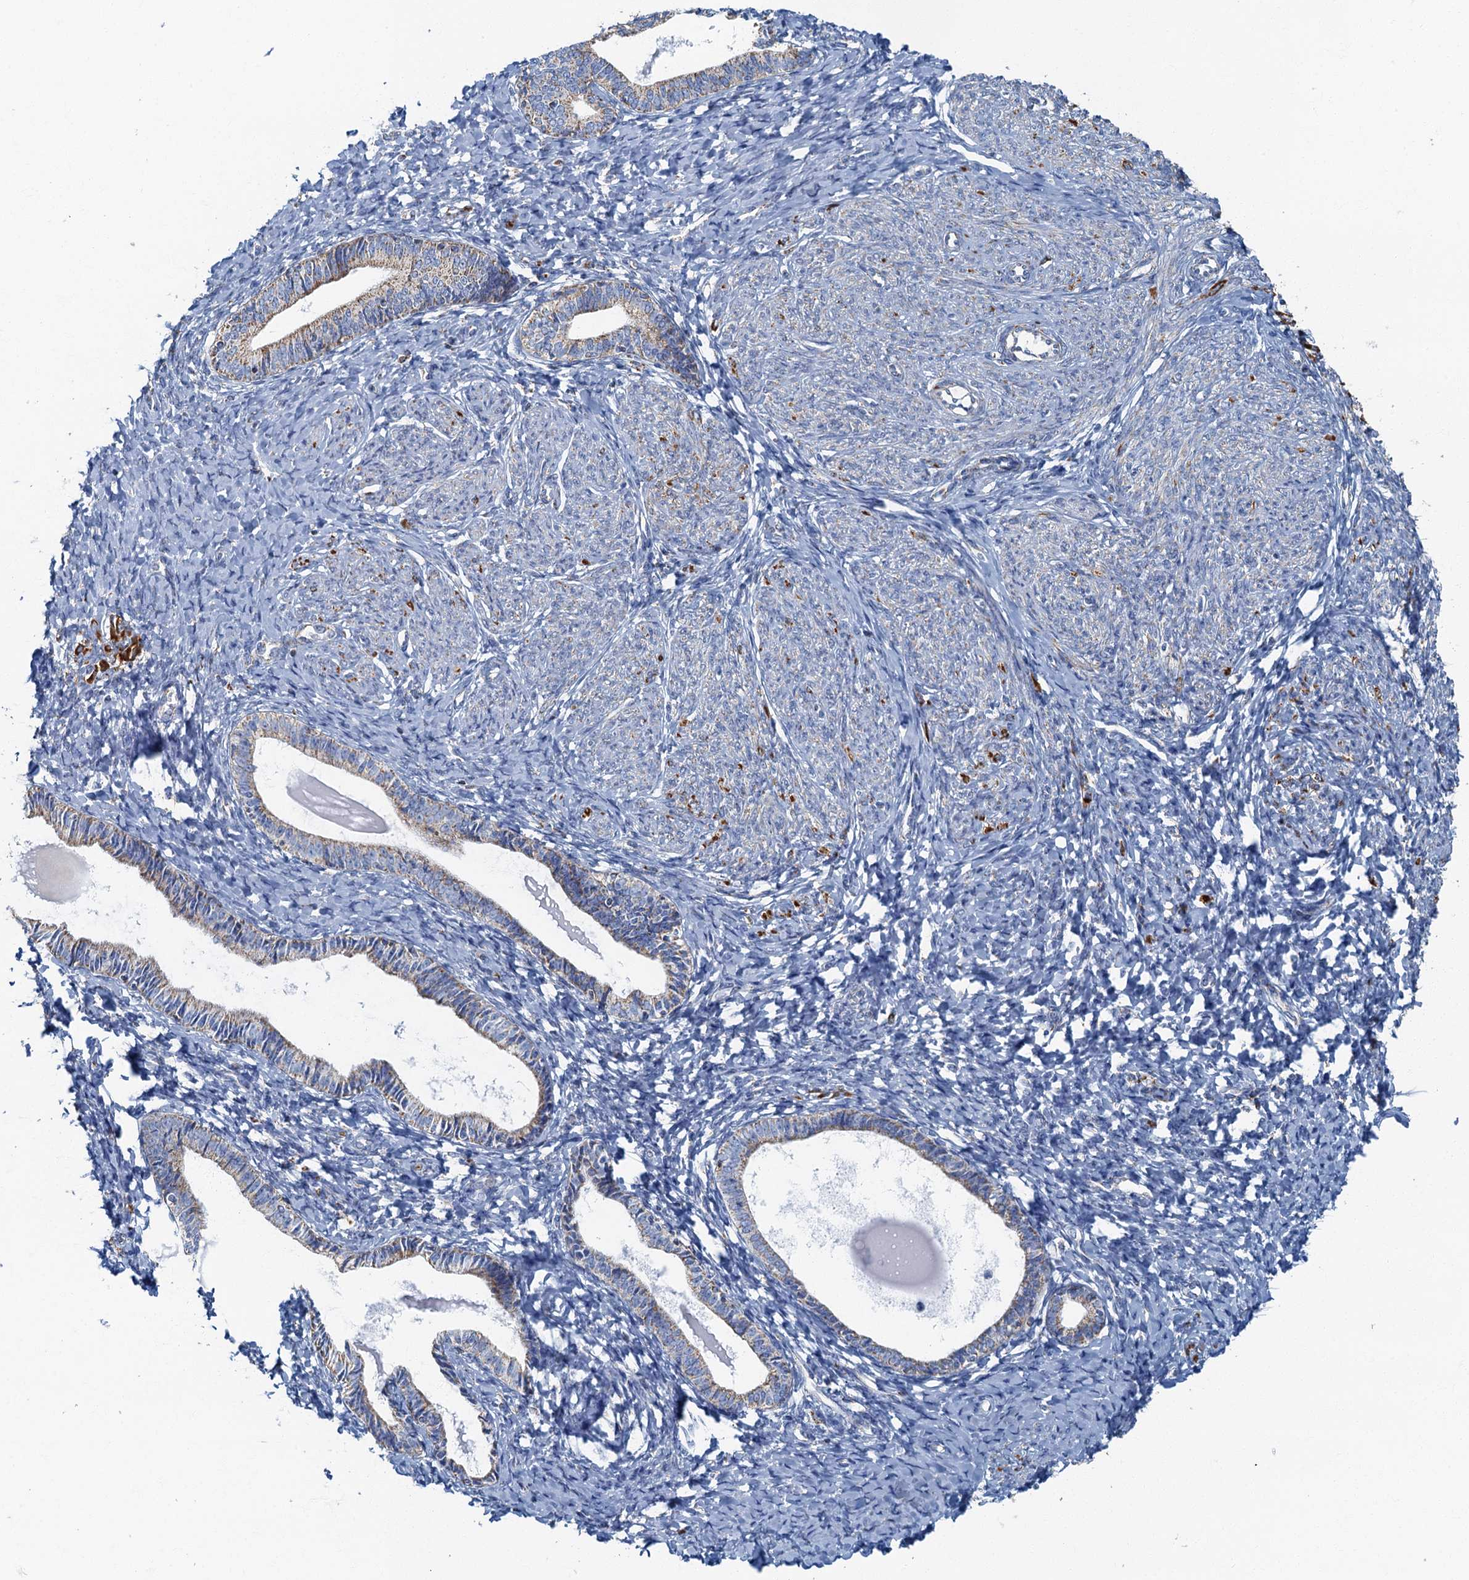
{"staining": {"intensity": "negative", "quantity": "none", "location": "none"}, "tissue": "endometrium", "cell_type": "Cells in endometrial stroma", "image_type": "normal", "snomed": [{"axis": "morphology", "description": "Normal tissue, NOS"}, {"axis": "topography", "description": "Endometrium"}], "caption": "A high-resolution histopathology image shows immunohistochemistry (IHC) staining of benign endometrium, which demonstrates no significant expression in cells in endometrial stroma.", "gene": "RAD9B", "patient": {"sex": "female", "age": 72}}